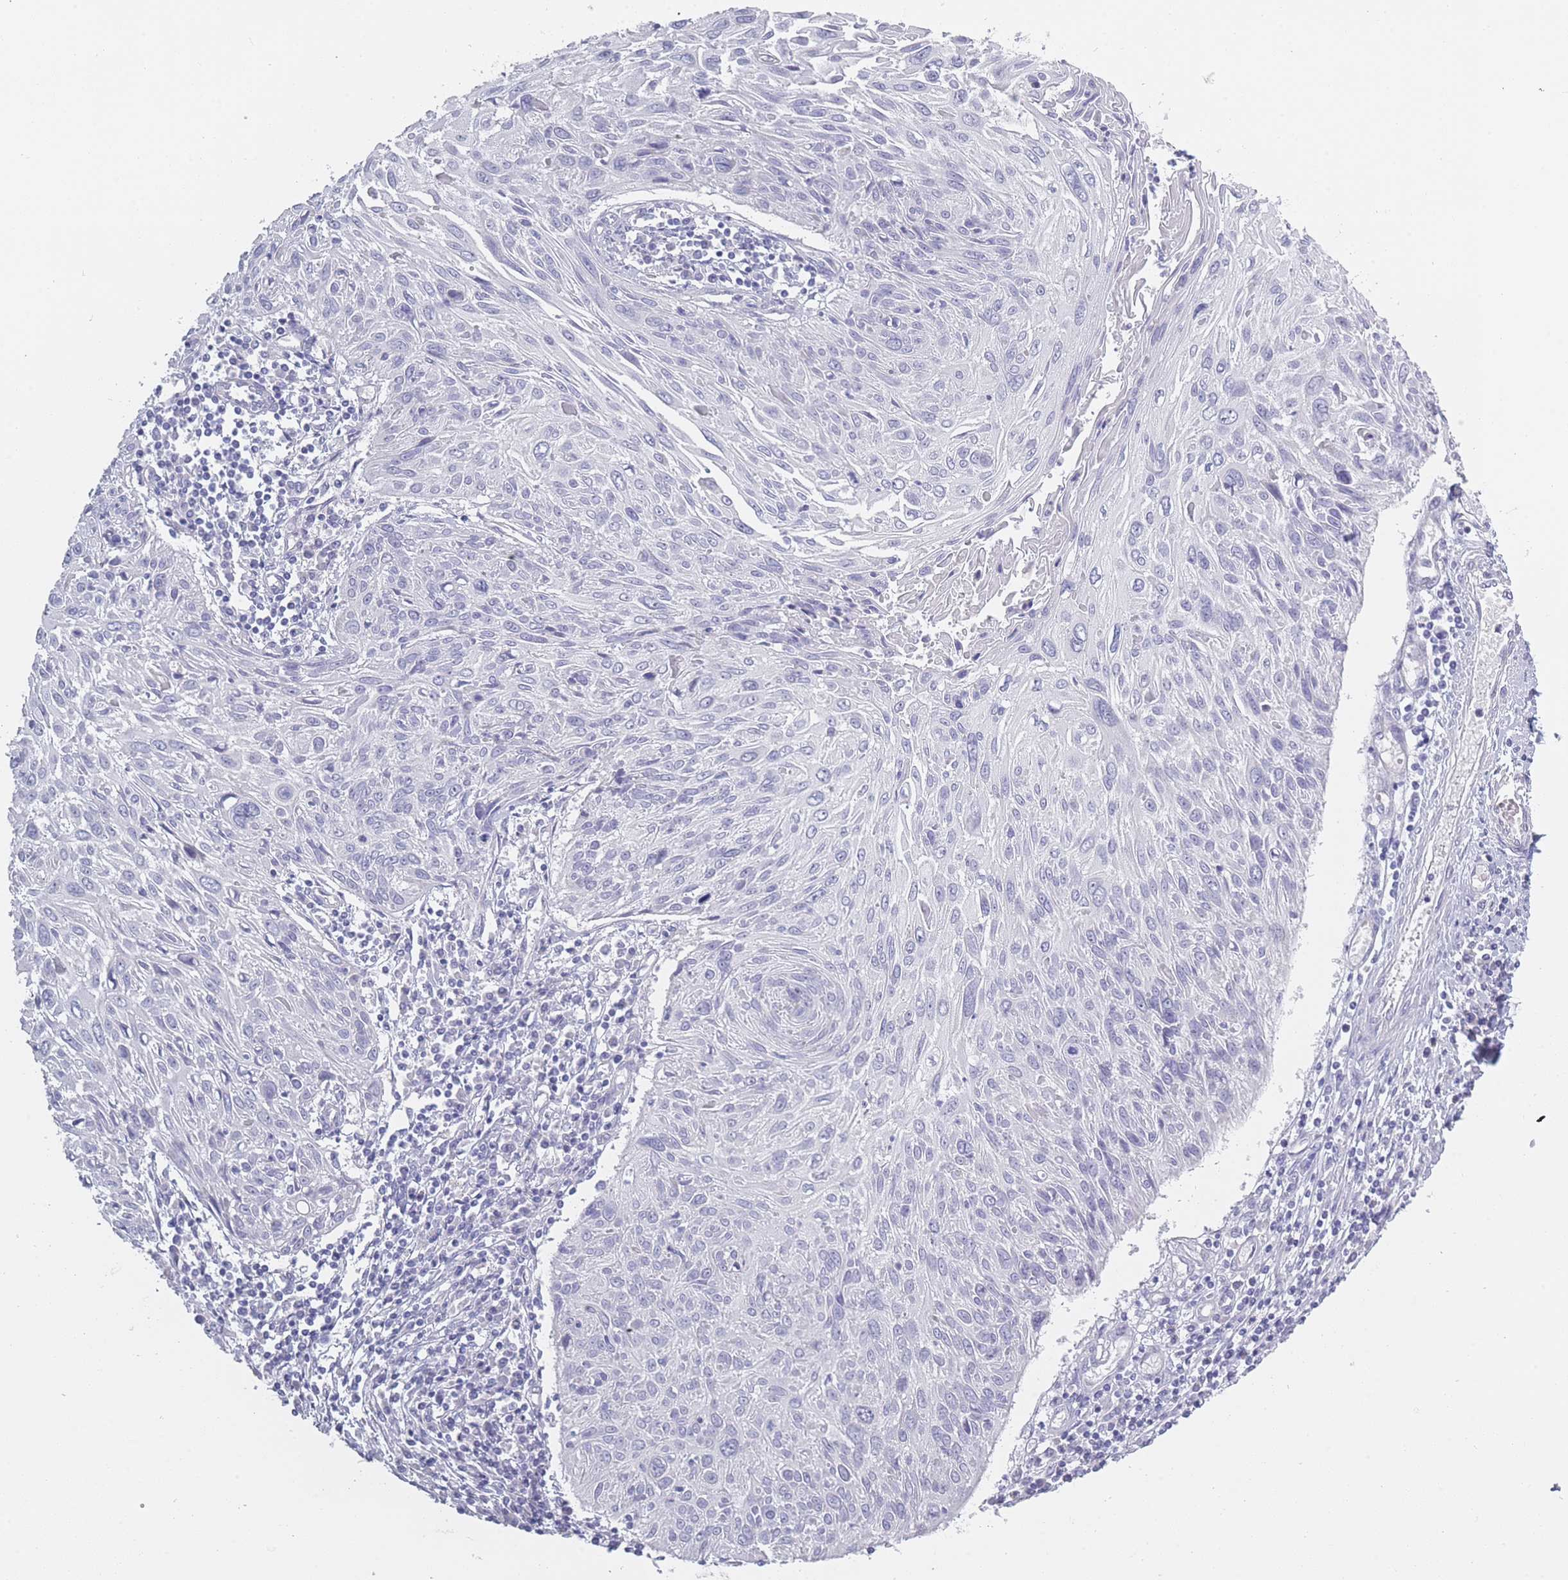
{"staining": {"intensity": "negative", "quantity": "none", "location": "none"}, "tissue": "cervical cancer", "cell_type": "Tumor cells", "image_type": "cancer", "snomed": [{"axis": "morphology", "description": "Squamous cell carcinoma, NOS"}, {"axis": "topography", "description": "Cervix"}], "caption": "Cervical squamous cell carcinoma stained for a protein using IHC exhibits no staining tumor cells.", "gene": "ROS1", "patient": {"sex": "female", "age": 51}}